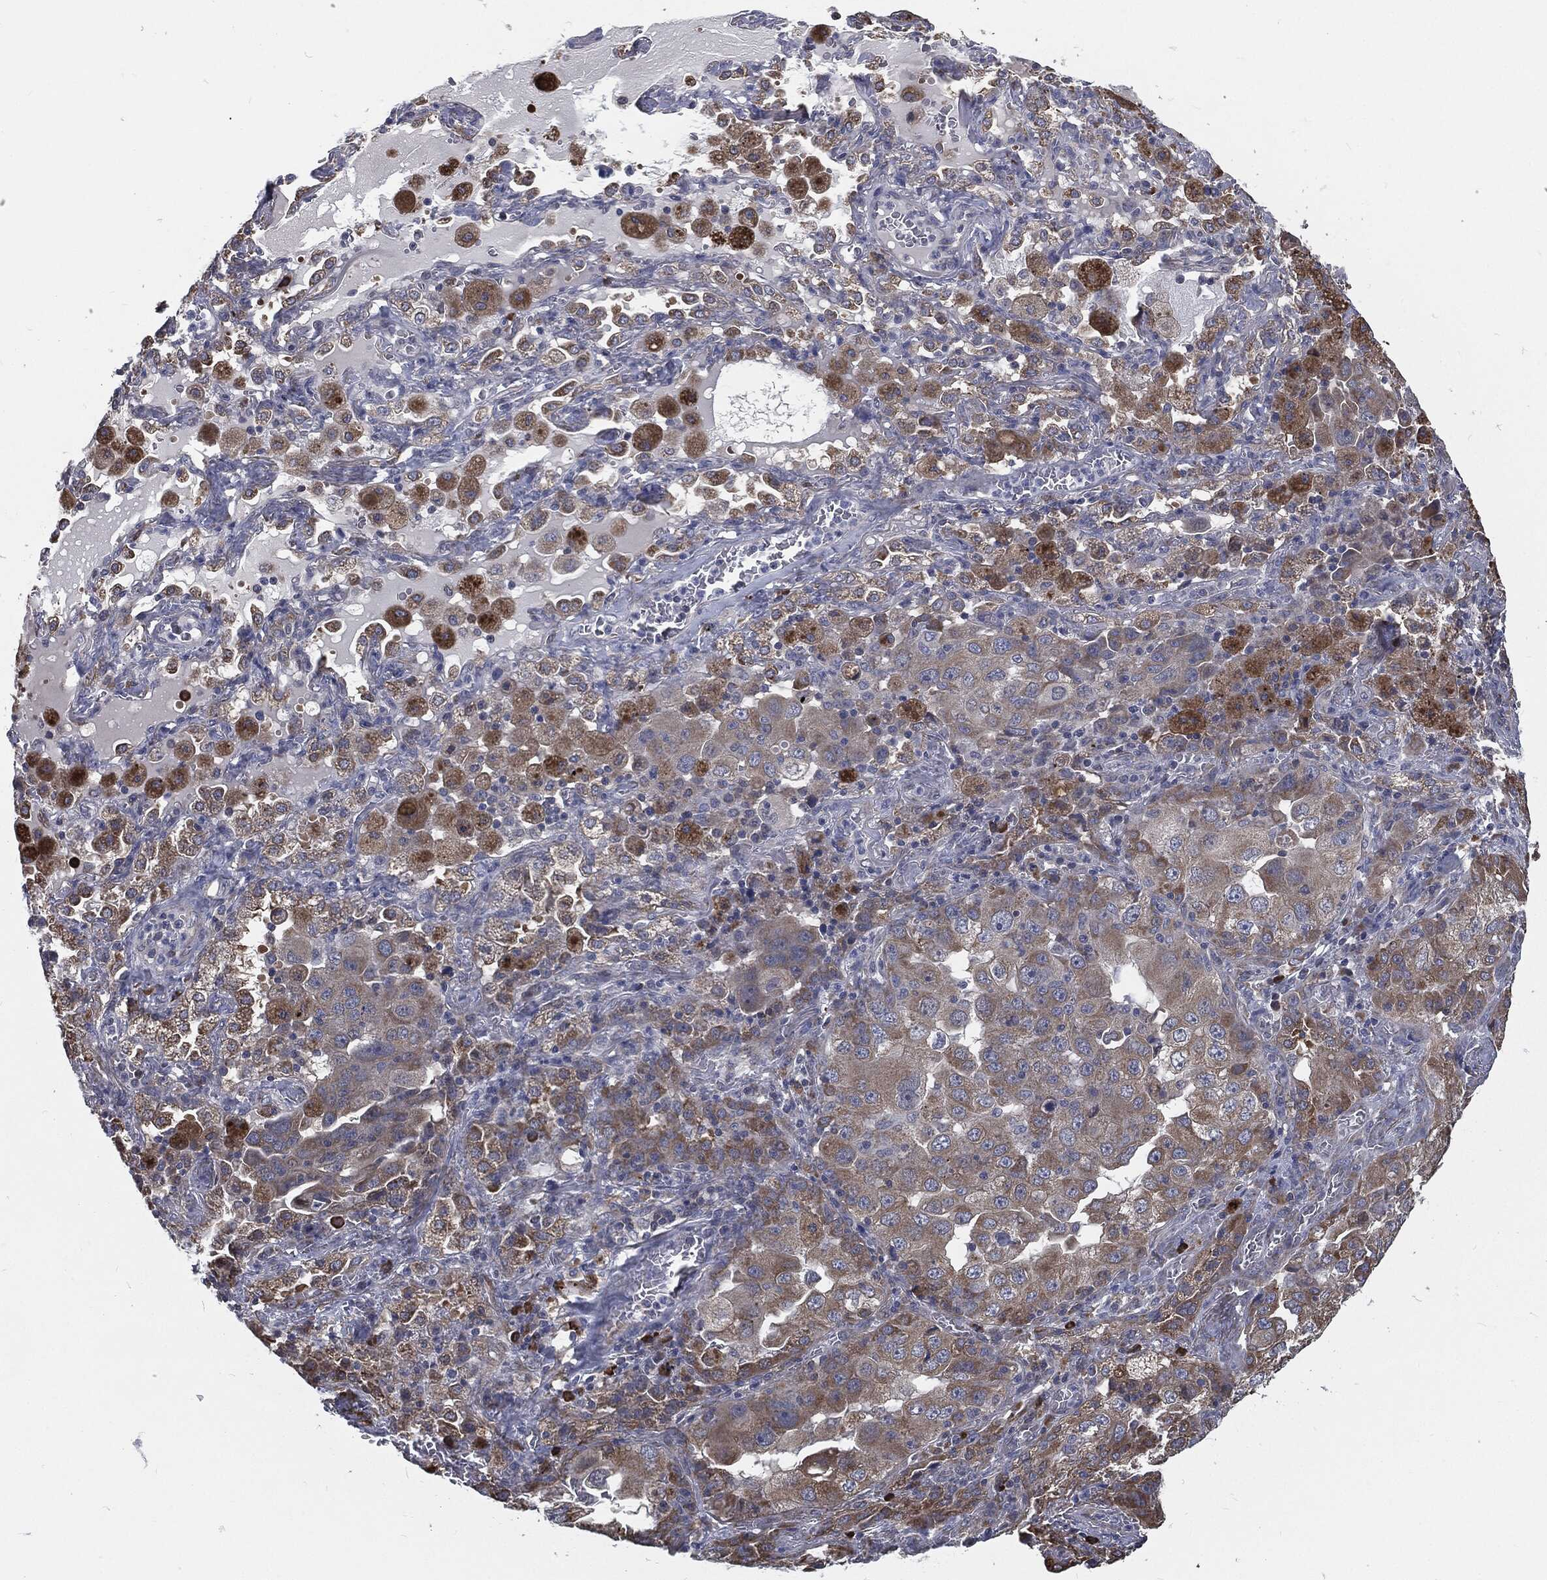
{"staining": {"intensity": "moderate", "quantity": "25%-75%", "location": "cytoplasmic/membranous"}, "tissue": "lung cancer", "cell_type": "Tumor cells", "image_type": "cancer", "snomed": [{"axis": "morphology", "description": "Adenocarcinoma, NOS"}, {"axis": "topography", "description": "Lung"}], "caption": "Lung cancer (adenocarcinoma) was stained to show a protein in brown. There is medium levels of moderate cytoplasmic/membranous positivity in approximately 25%-75% of tumor cells.", "gene": "PRDX4", "patient": {"sex": "female", "age": 61}}